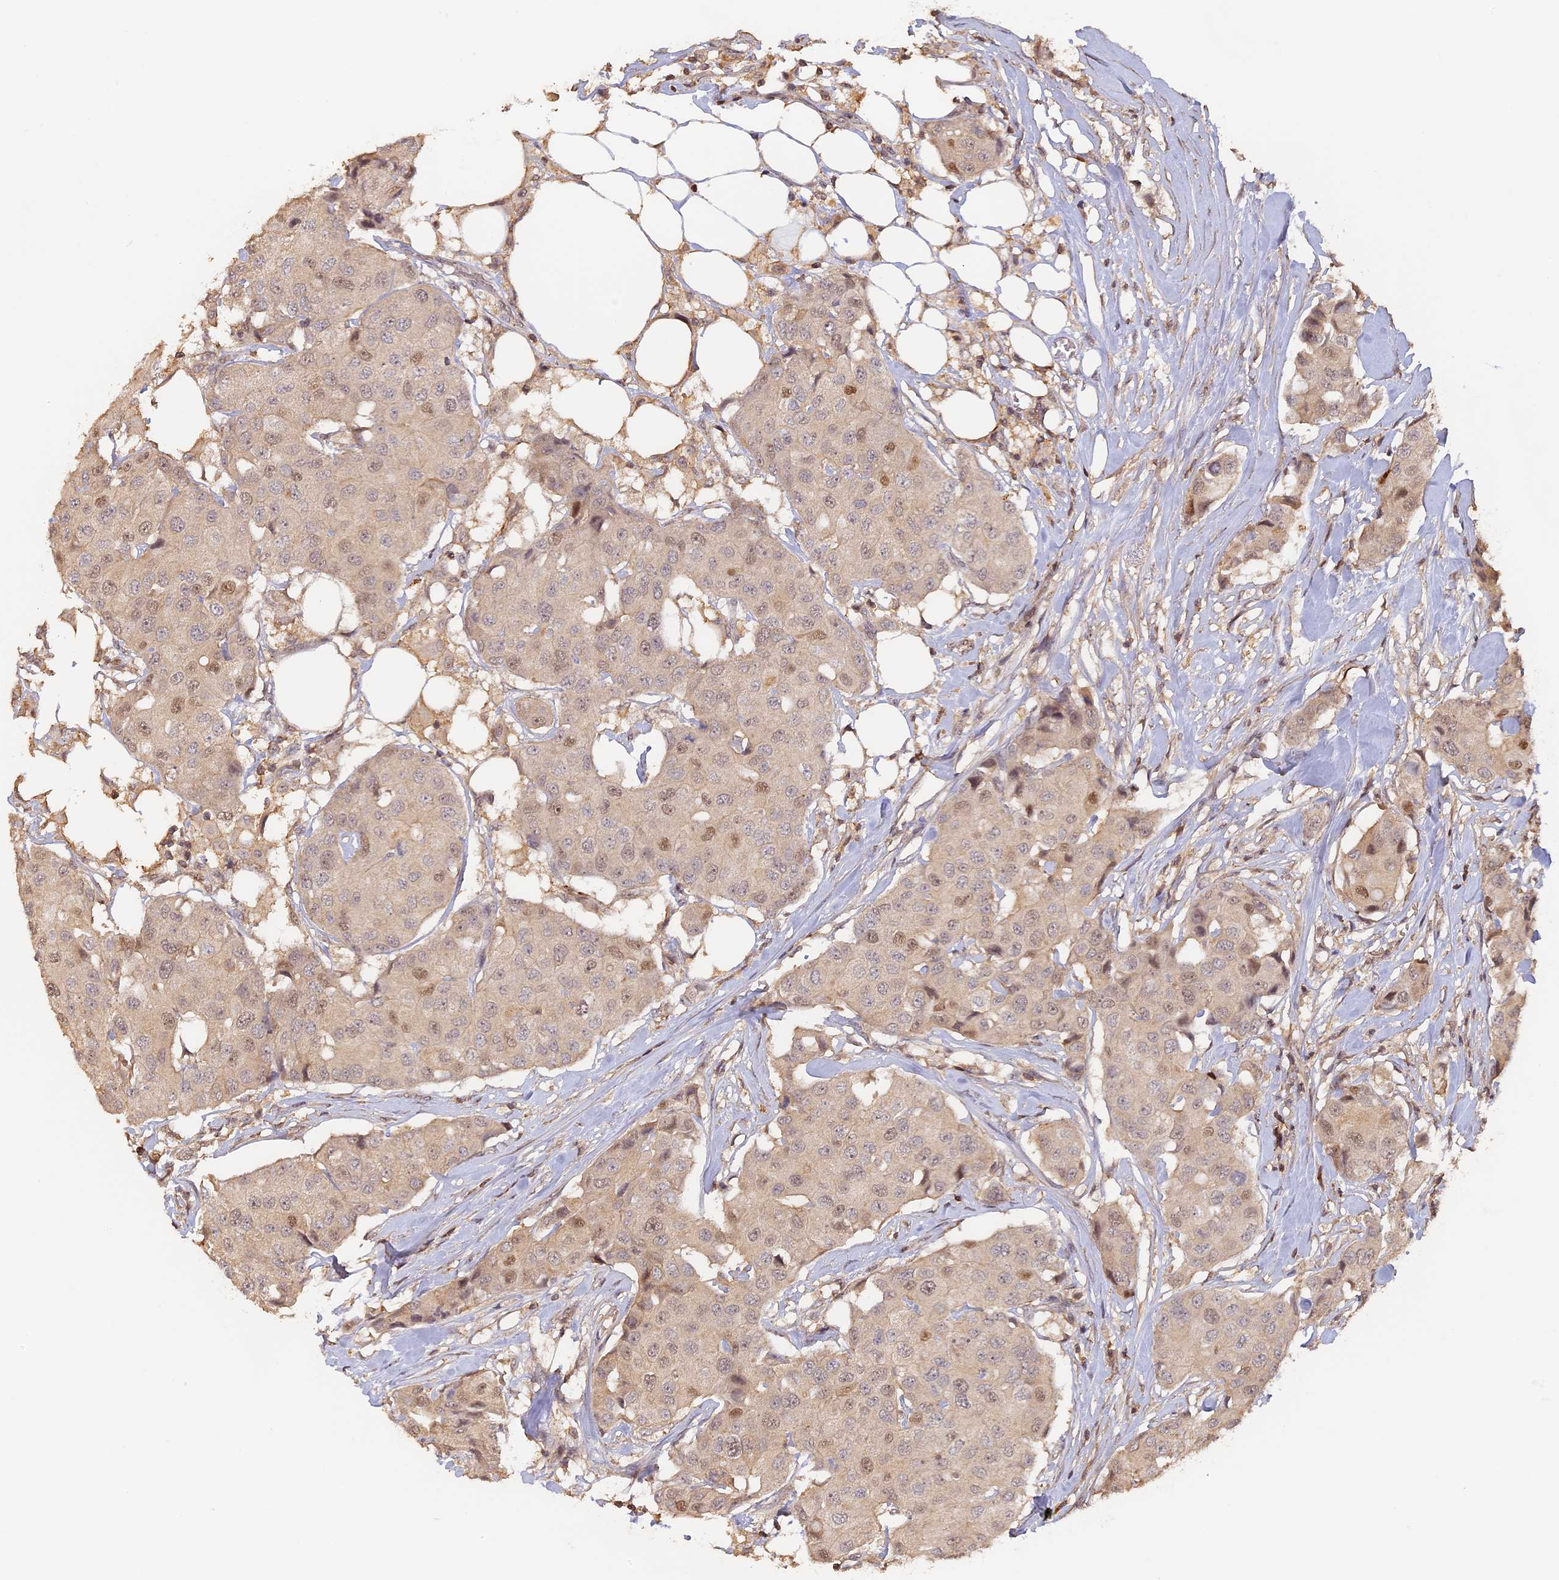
{"staining": {"intensity": "moderate", "quantity": "25%-75%", "location": "nuclear"}, "tissue": "breast cancer", "cell_type": "Tumor cells", "image_type": "cancer", "snomed": [{"axis": "morphology", "description": "Duct carcinoma"}, {"axis": "topography", "description": "Breast"}], "caption": "Approximately 25%-75% of tumor cells in intraductal carcinoma (breast) reveal moderate nuclear protein positivity as visualized by brown immunohistochemical staining.", "gene": "MYBL2", "patient": {"sex": "female", "age": 80}}